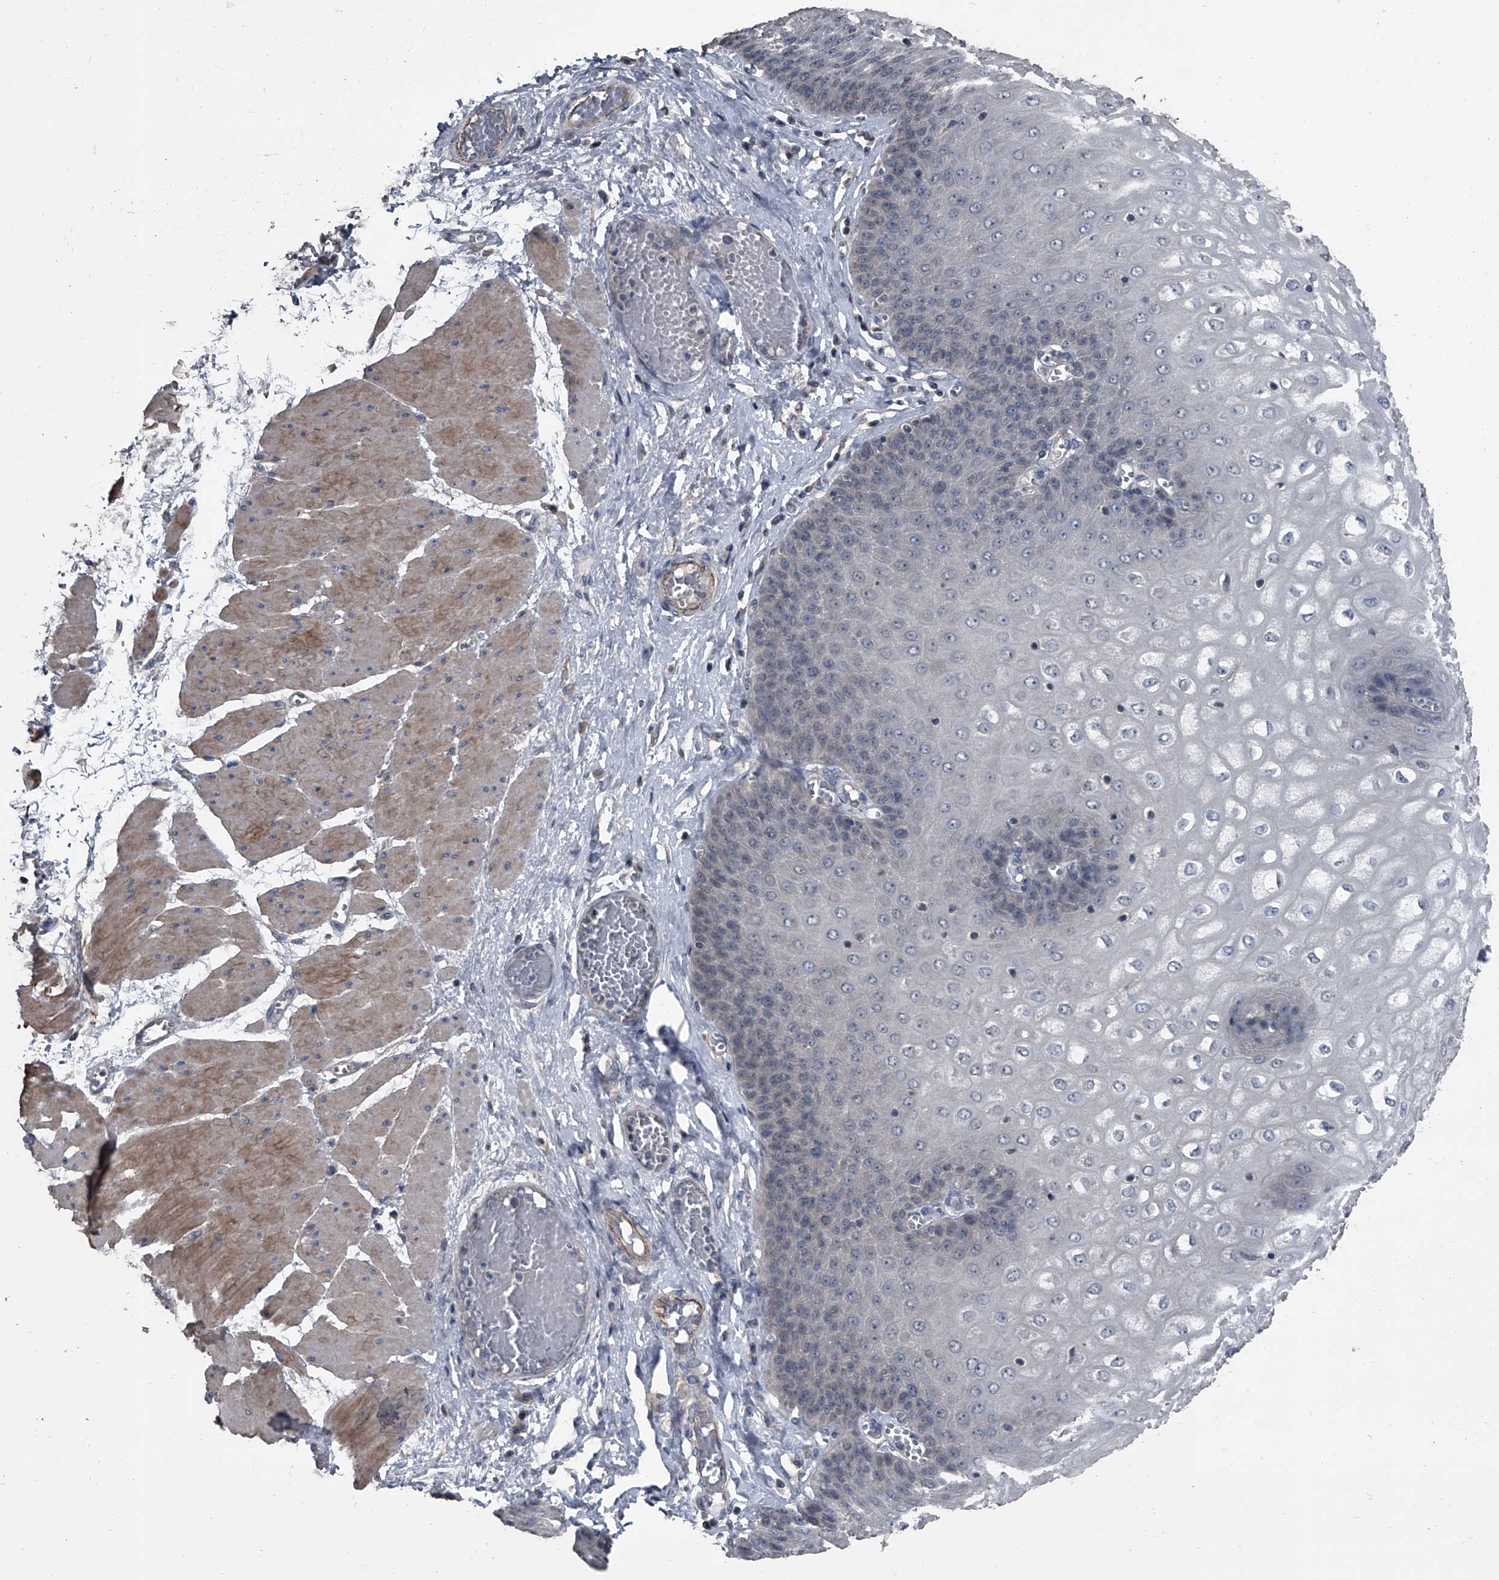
{"staining": {"intensity": "negative", "quantity": "none", "location": "none"}, "tissue": "esophagus", "cell_type": "Squamous epithelial cells", "image_type": "normal", "snomed": [{"axis": "morphology", "description": "Normal tissue, NOS"}, {"axis": "topography", "description": "Esophagus"}], "caption": "An immunohistochemistry (IHC) micrograph of benign esophagus is shown. There is no staining in squamous epithelial cells of esophagus.", "gene": "OARD1", "patient": {"sex": "male", "age": 60}}